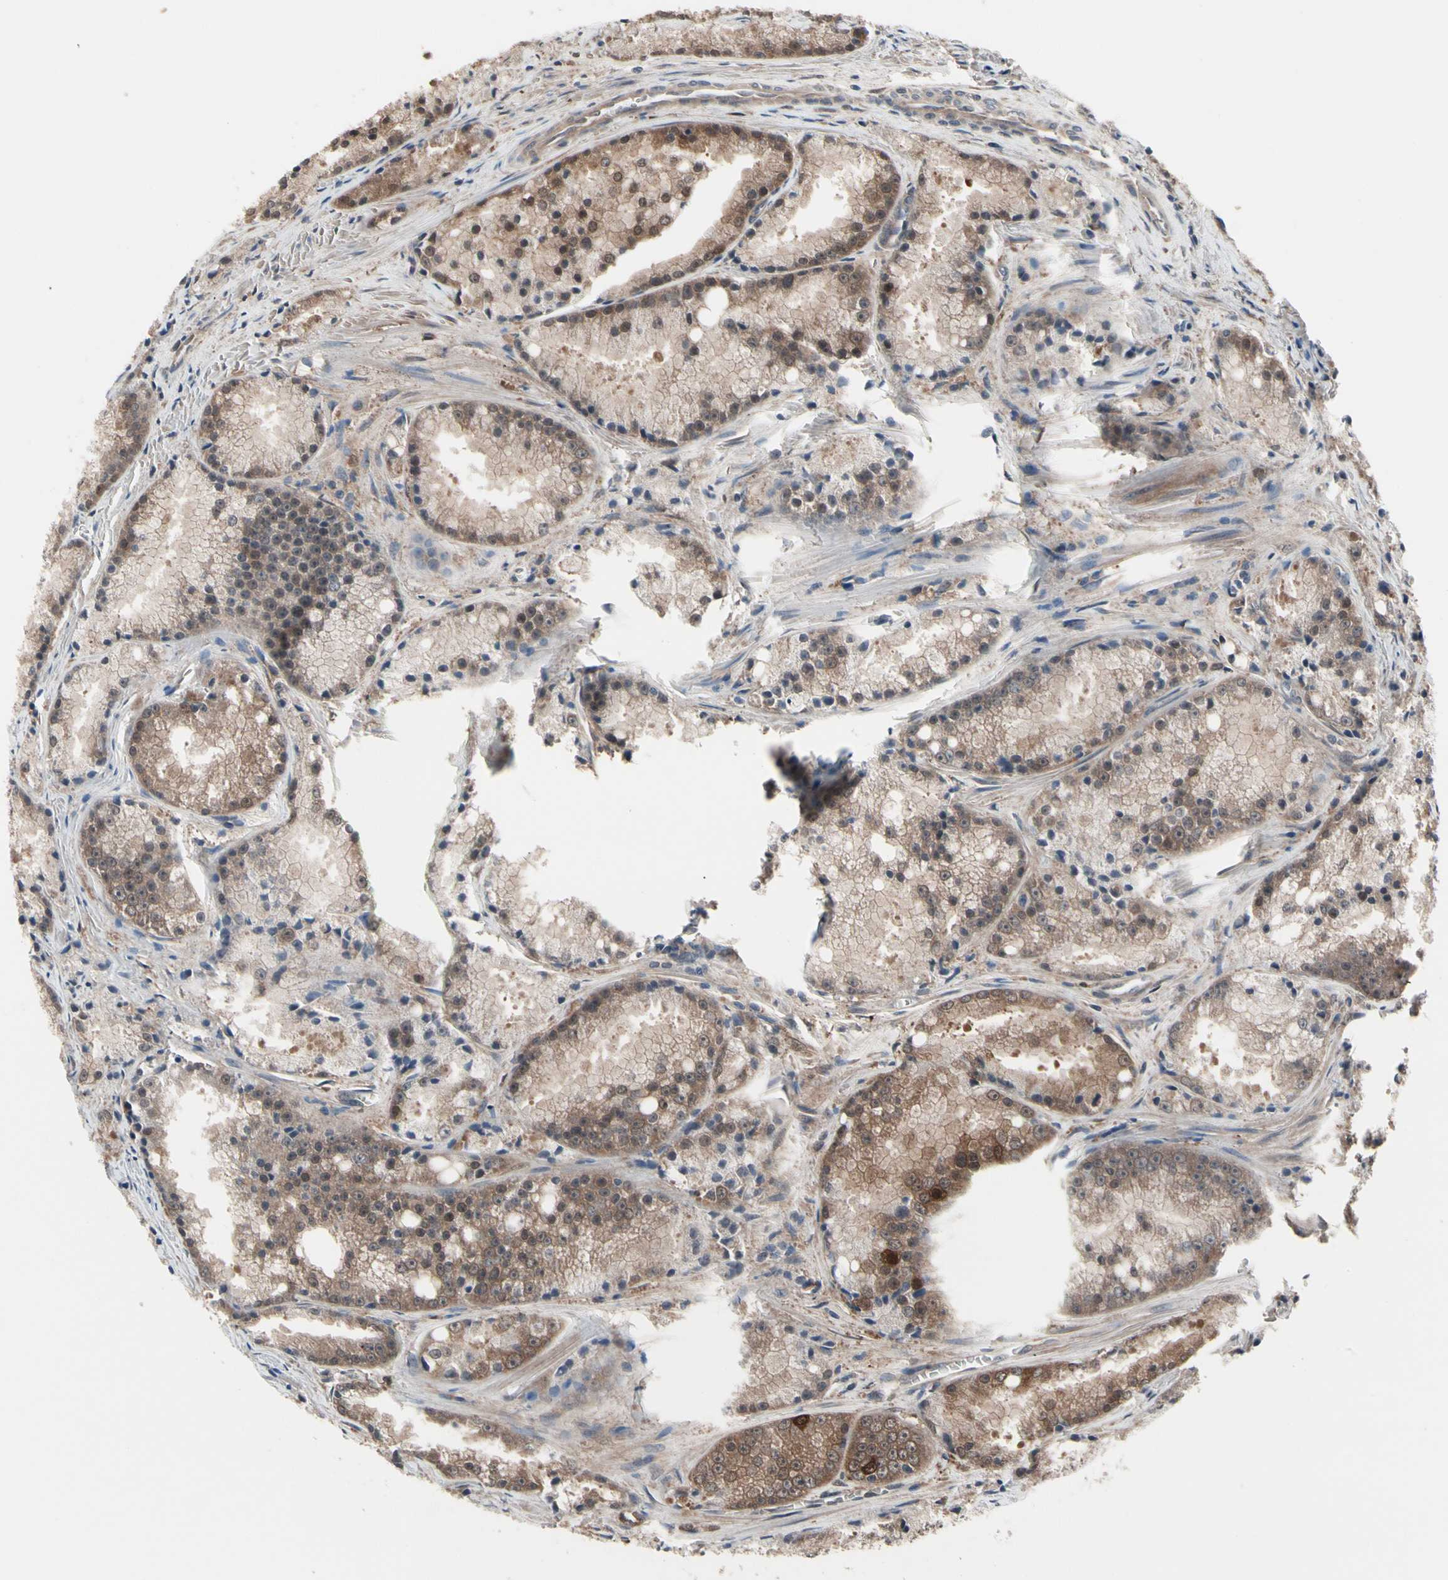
{"staining": {"intensity": "moderate", "quantity": "25%-75%", "location": "cytoplasmic/membranous,nuclear"}, "tissue": "prostate cancer", "cell_type": "Tumor cells", "image_type": "cancer", "snomed": [{"axis": "morphology", "description": "Adenocarcinoma, Low grade"}, {"axis": "topography", "description": "Prostate"}], "caption": "Moderate cytoplasmic/membranous and nuclear expression is appreciated in about 25%-75% of tumor cells in prostate low-grade adenocarcinoma. (Brightfield microscopy of DAB IHC at high magnification).", "gene": "PRDX6", "patient": {"sex": "male", "age": 64}}